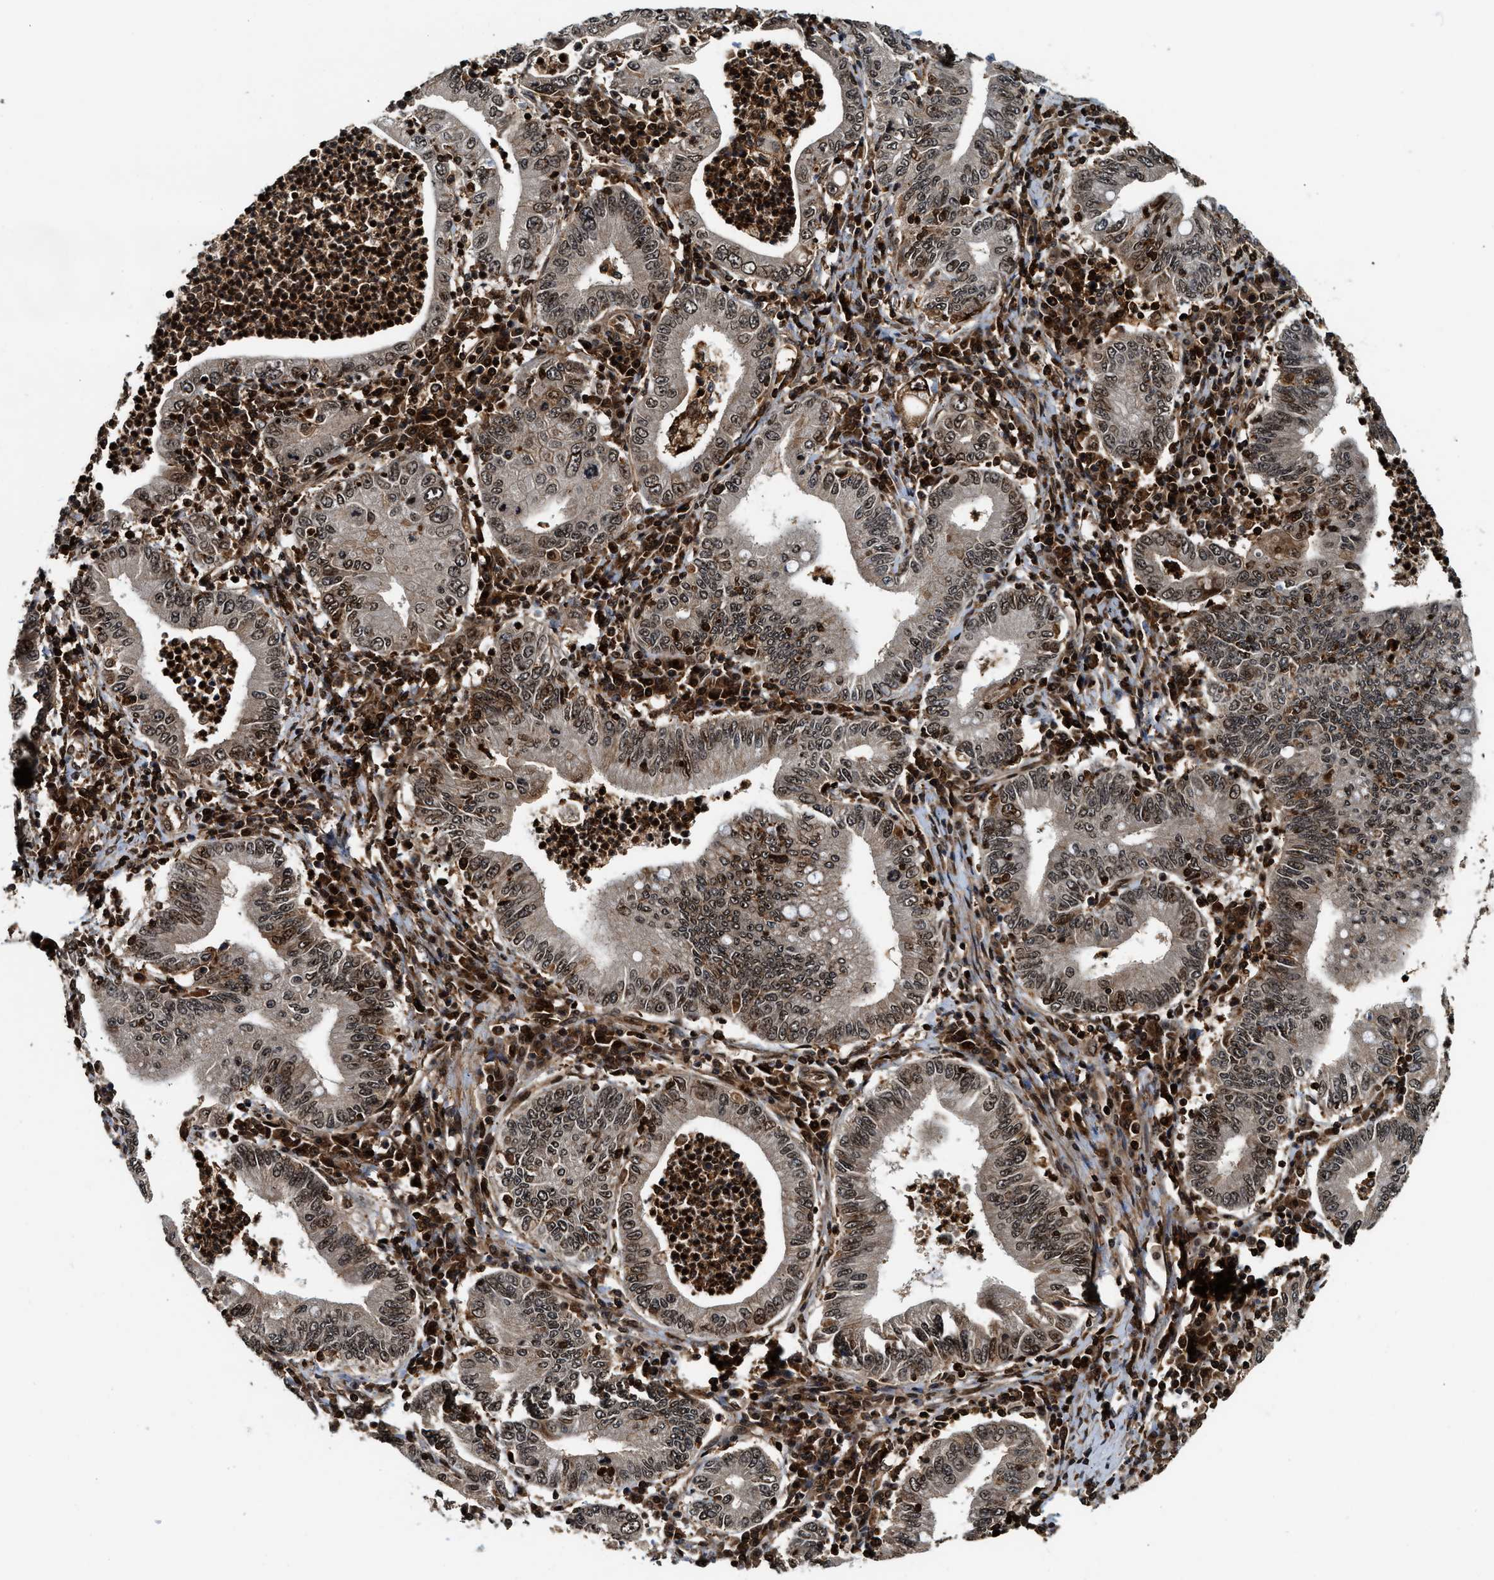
{"staining": {"intensity": "moderate", "quantity": ">75%", "location": "cytoplasmic/membranous,nuclear"}, "tissue": "stomach cancer", "cell_type": "Tumor cells", "image_type": "cancer", "snomed": [{"axis": "morphology", "description": "Normal tissue, NOS"}, {"axis": "morphology", "description": "Adenocarcinoma, NOS"}, {"axis": "topography", "description": "Esophagus"}, {"axis": "topography", "description": "Stomach, upper"}, {"axis": "topography", "description": "Peripheral nerve tissue"}], "caption": "Tumor cells show medium levels of moderate cytoplasmic/membranous and nuclear expression in approximately >75% of cells in stomach cancer. (DAB (3,3'-diaminobenzidine) = brown stain, brightfield microscopy at high magnification).", "gene": "MDM2", "patient": {"sex": "male", "age": 62}}